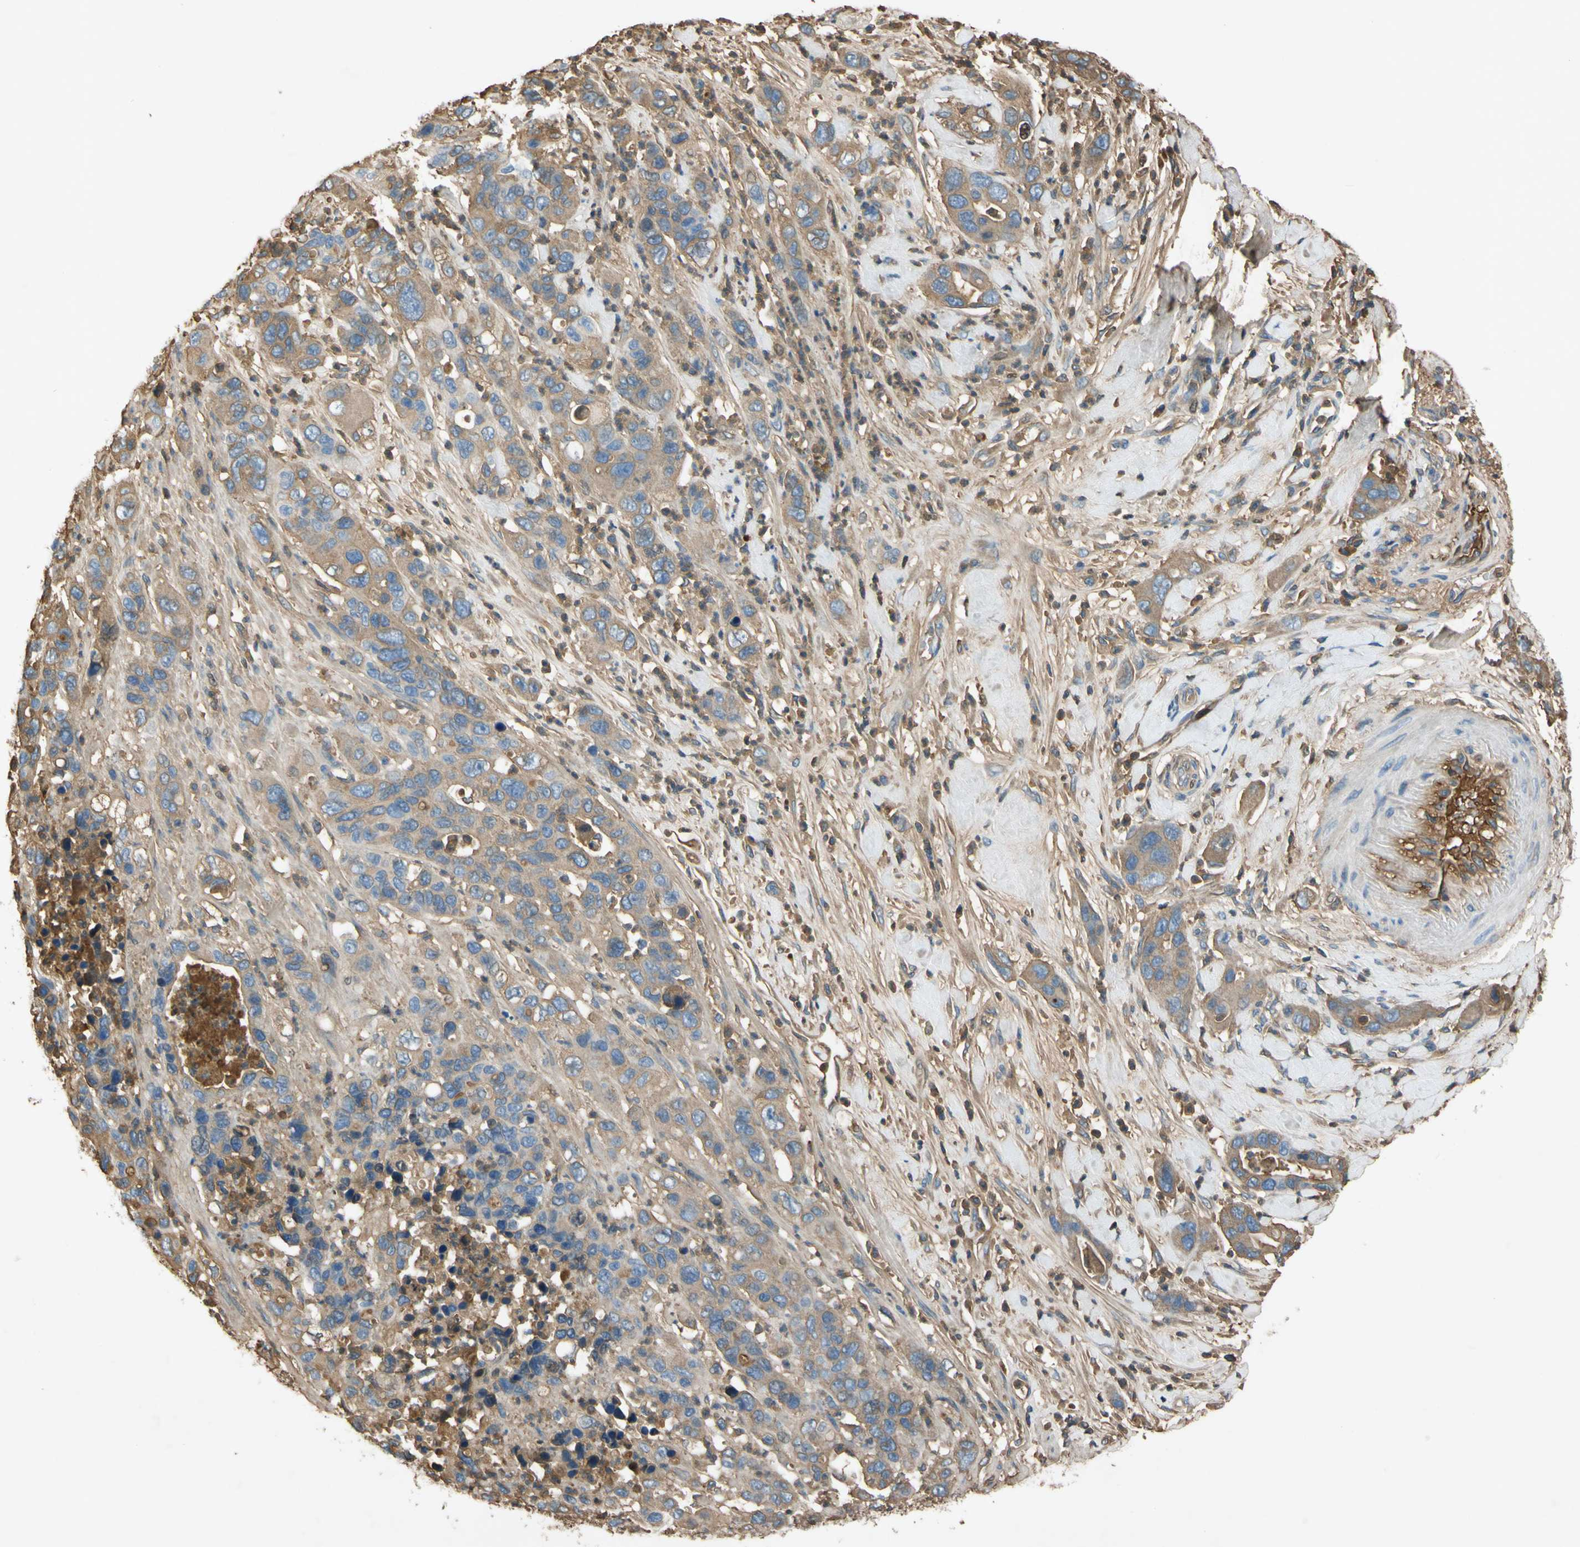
{"staining": {"intensity": "weak", "quantity": ">75%", "location": "cytoplasmic/membranous"}, "tissue": "pancreatic cancer", "cell_type": "Tumor cells", "image_type": "cancer", "snomed": [{"axis": "morphology", "description": "Adenocarcinoma, NOS"}, {"axis": "topography", "description": "Pancreas"}], "caption": "Immunohistochemistry micrograph of neoplastic tissue: human pancreatic cancer stained using immunohistochemistry (IHC) reveals low levels of weak protein expression localized specifically in the cytoplasmic/membranous of tumor cells, appearing as a cytoplasmic/membranous brown color.", "gene": "TIMP2", "patient": {"sex": "female", "age": 71}}